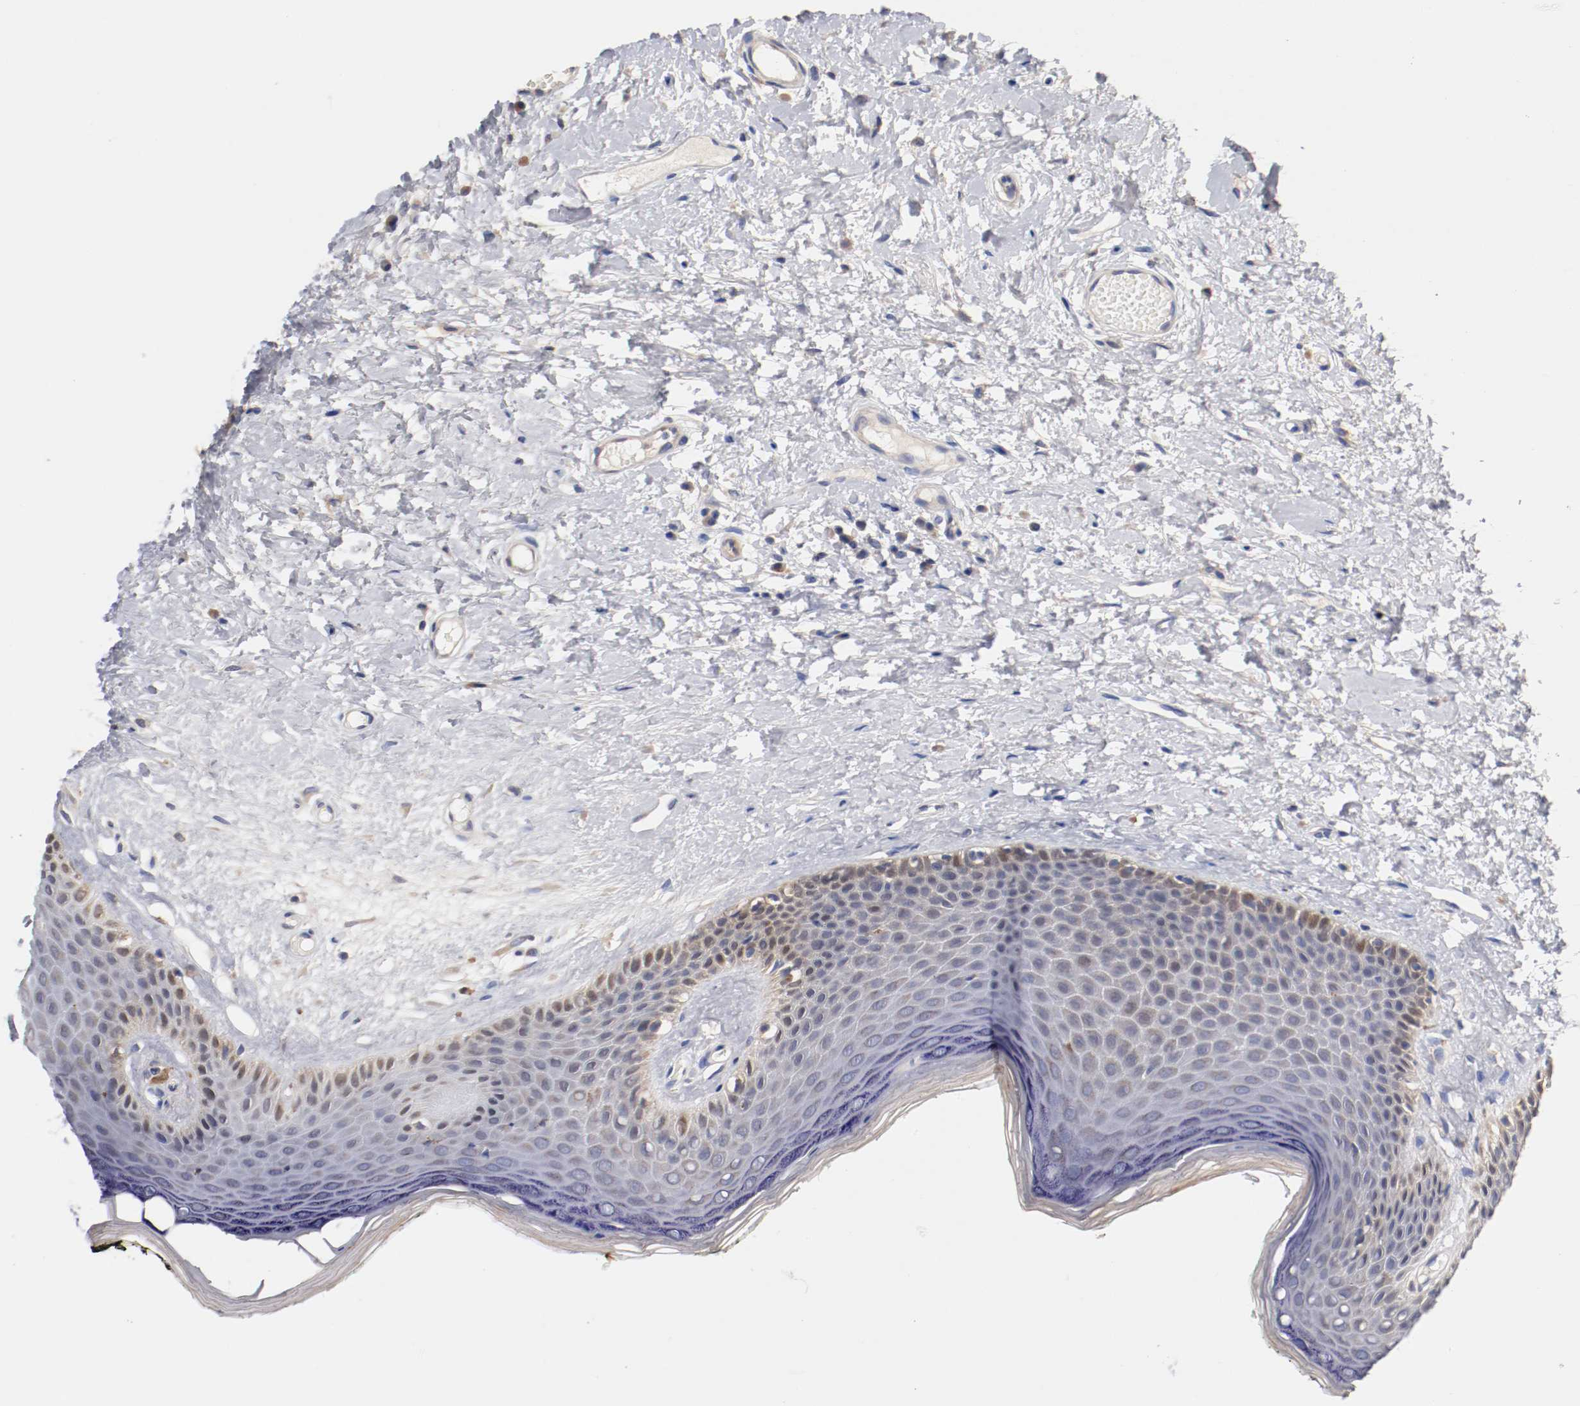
{"staining": {"intensity": "moderate", "quantity": "25%-75%", "location": "cytoplasmic/membranous"}, "tissue": "skin", "cell_type": "Epidermal cells", "image_type": "normal", "snomed": [{"axis": "morphology", "description": "Normal tissue, NOS"}, {"axis": "morphology", "description": "Inflammation, NOS"}, {"axis": "topography", "description": "Vulva"}], "caption": "Skin stained for a protein shows moderate cytoplasmic/membranous positivity in epidermal cells. Immunohistochemistry stains the protein of interest in brown and the nuclei are stained blue.", "gene": "SEMA5A", "patient": {"sex": "female", "age": 84}}